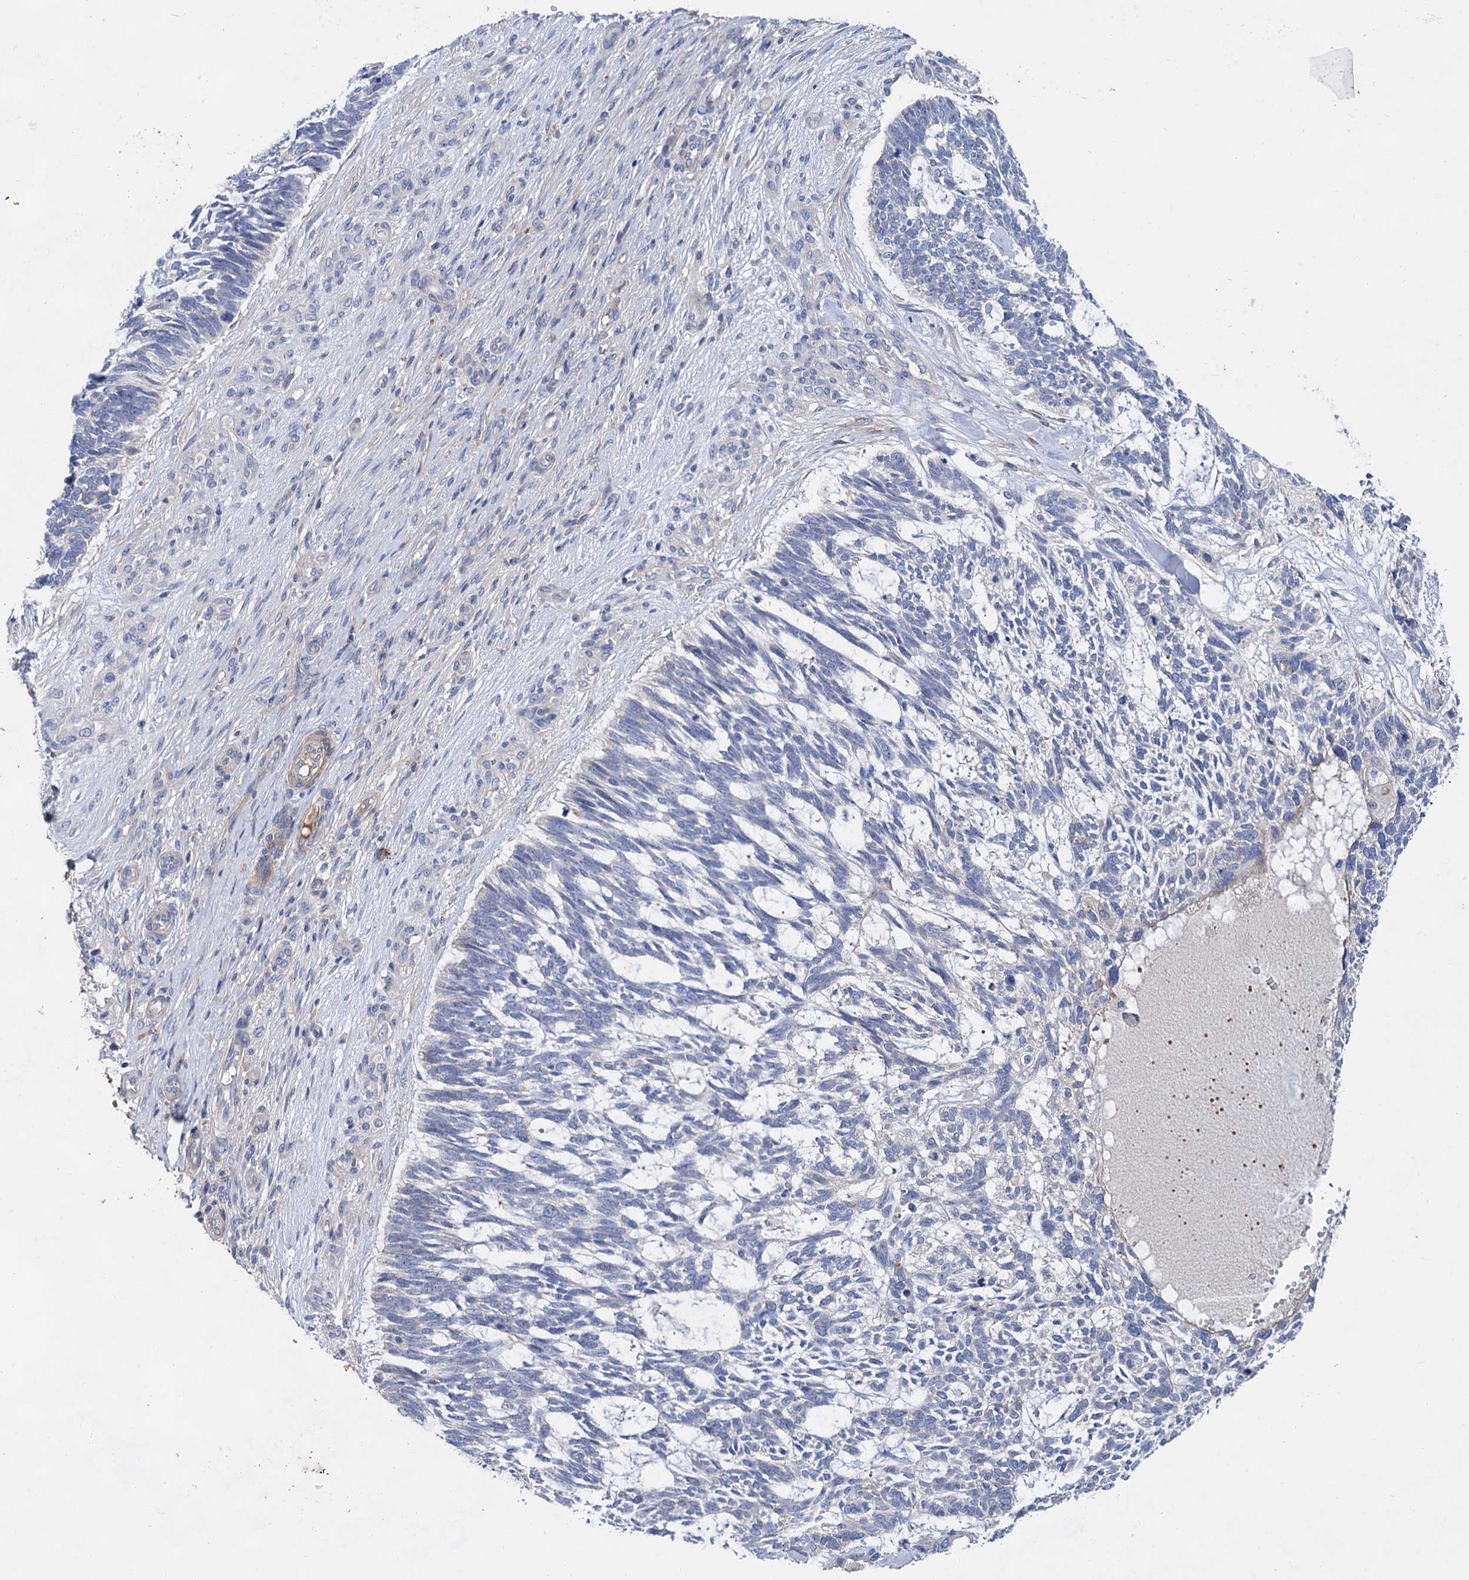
{"staining": {"intensity": "negative", "quantity": "none", "location": "none"}, "tissue": "skin cancer", "cell_type": "Tumor cells", "image_type": "cancer", "snomed": [{"axis": "morphology", "description": "Basal cell carcinoma"}, {"axis": "topography", "description": "Skin"}], "caption": "Skin basal cell carcinoma stained for a protein using IHC exhibits no staining tumor cells.", "gene": "GPR155", "patient": {"sex": "male", "age": 88}}